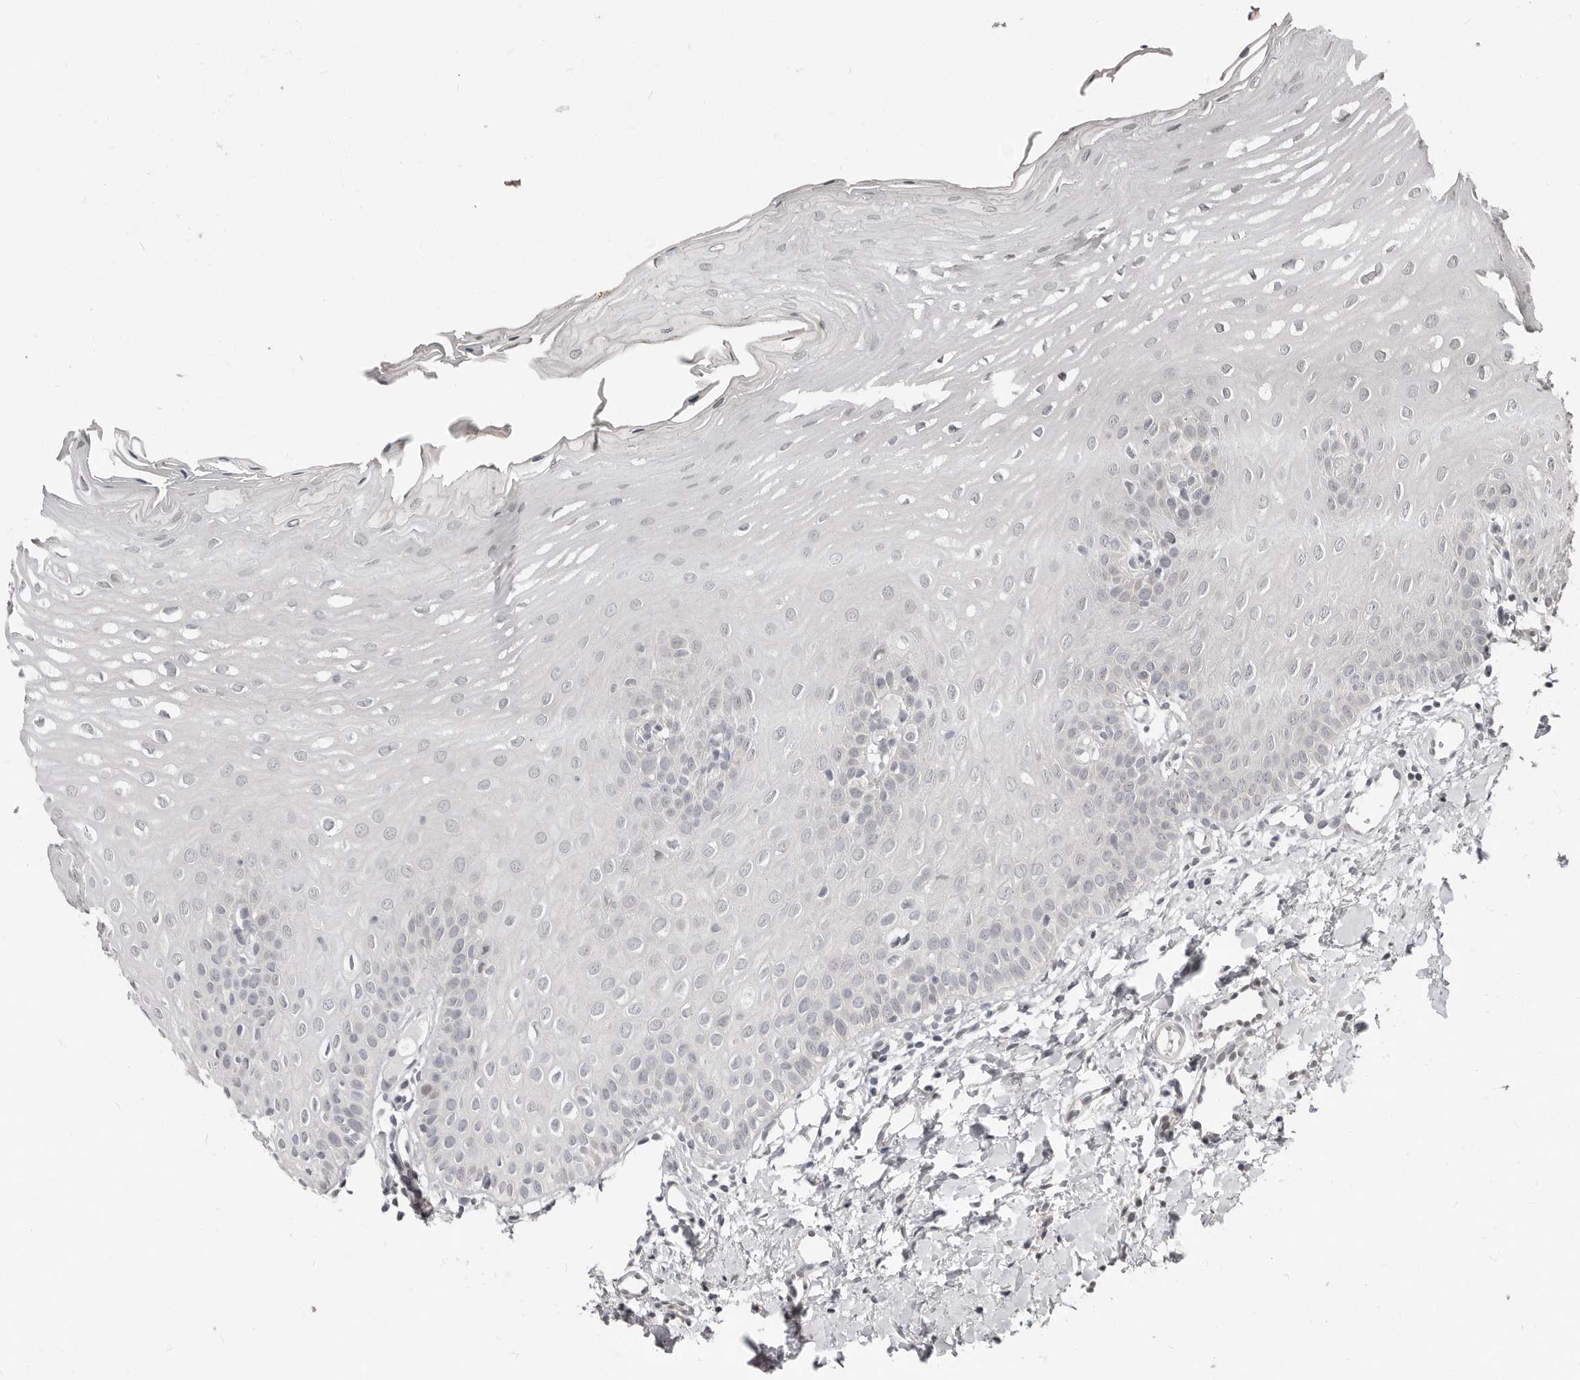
{"staining": {"intensity": "negative", "quantity": "none", "location": "none"}, "tissue": "oral mucosa", "cell_type": "Squamous epithelial cells", "image_type": "normal", "snomed": [{"axis": "morphology", "description": "Normal tissue, NOS"}, {"axis": "topography", "description": "Oral tissue"}], "caption": "High power microscopy histopathology image of an immunohistochemistry histopathology image of unremarkable oral mucosa, revealing no significant staining in squamous epithelial cells. (IHC, brightfield microscopy, high magnification).", "gene": "APOL6", "patient": {"sex": "female", "age": 39}}